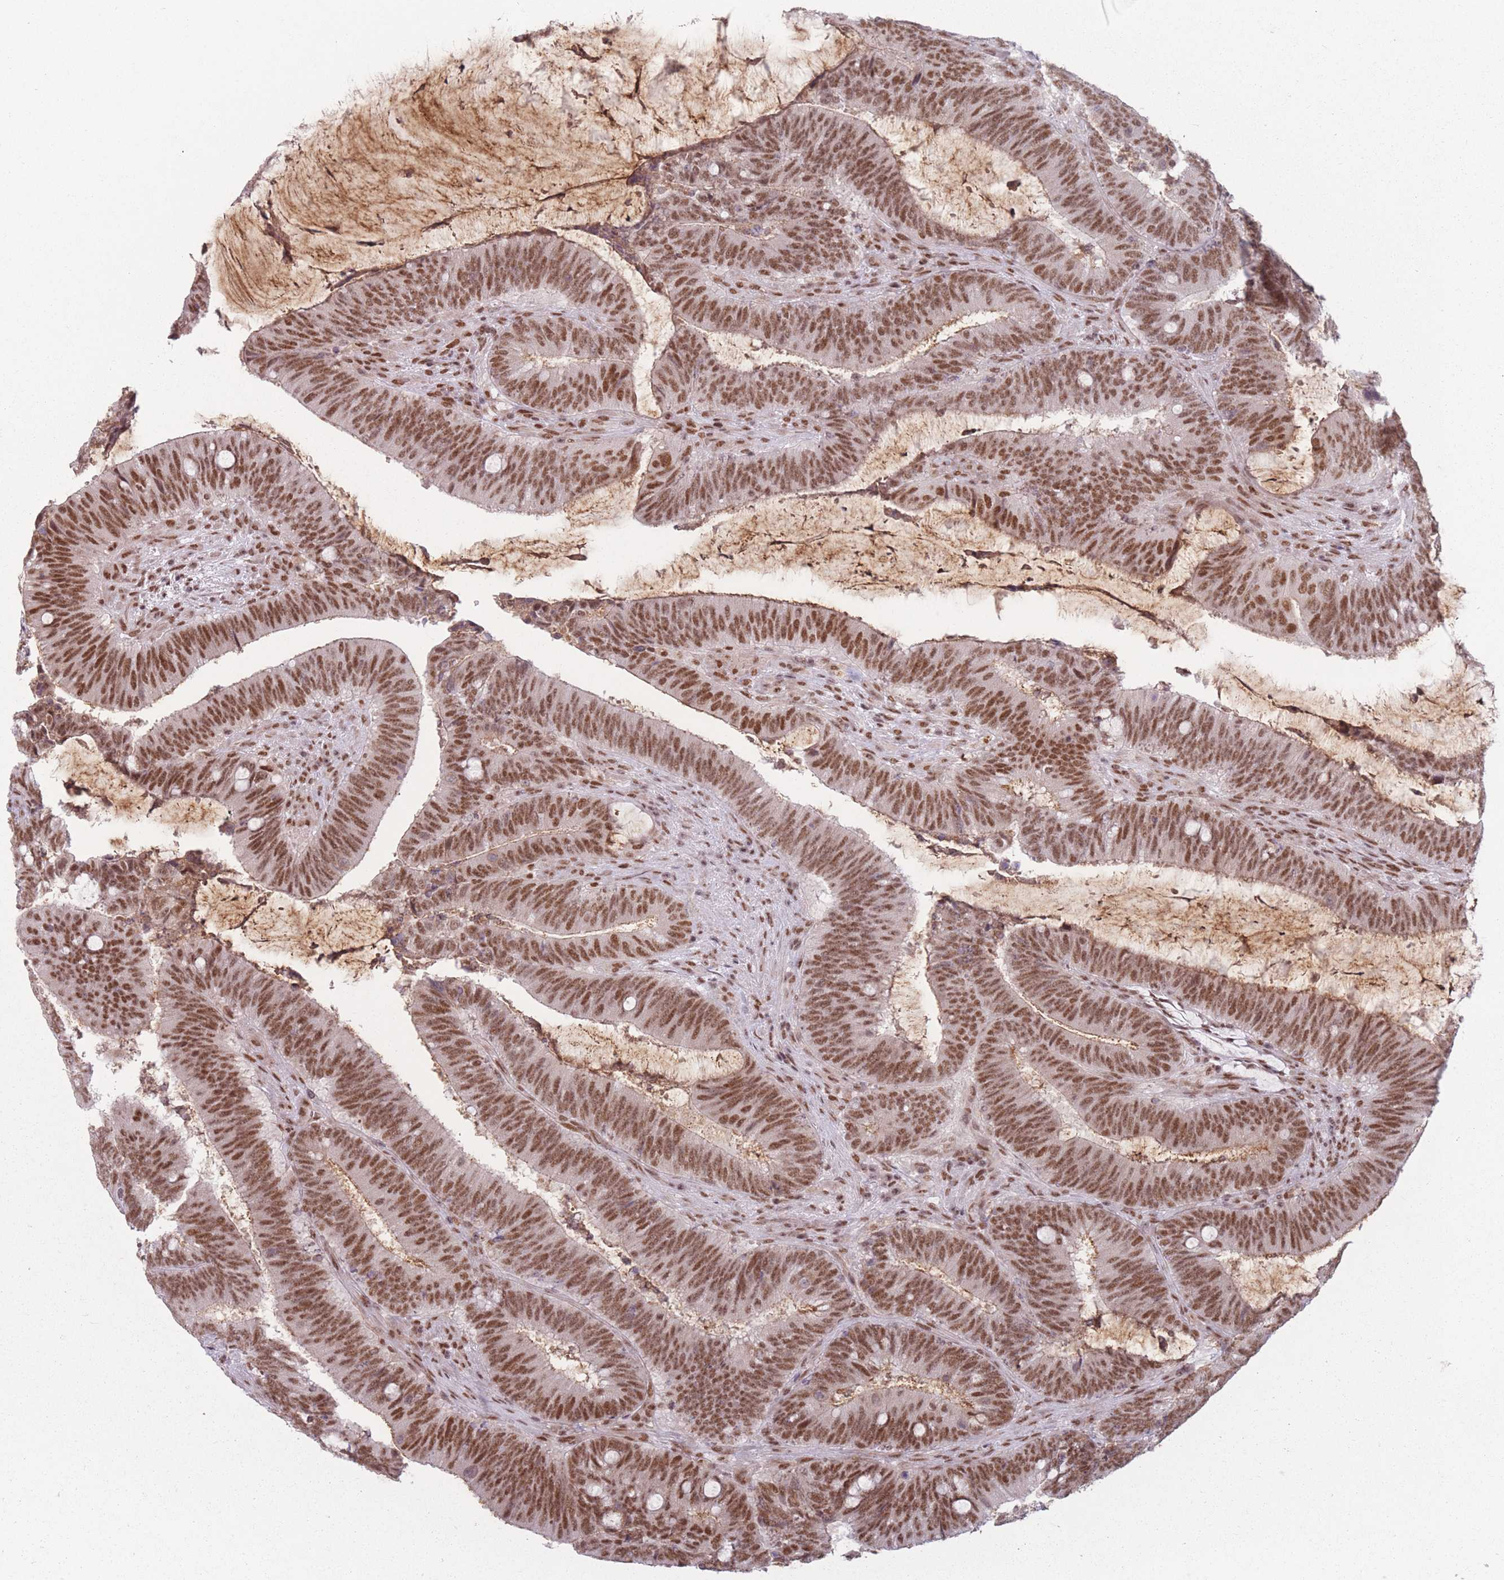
{"staining": {"intensity": "strong", "quantity": ">75%", "location": "cytoplasmic/membranous,nuclear"}, "tissue": "colorectal cancer", "cell_type": "Tumor cells", "image_type": "cancer", "snomed": [{"axis": "morphology", "description": "Adenocarcinoma, NOS"}, {"axis": "topography", "description": "Colon"}], "caption": "The photomicrograph shows staining of colorectal adenocarcinoma, revealing strong cytoplasmic/membranous and nuclear protein positivity (brown color) within tumor cells.", "gene": "SUPT6H", "patient": {"sex": "female", "age": 43}}